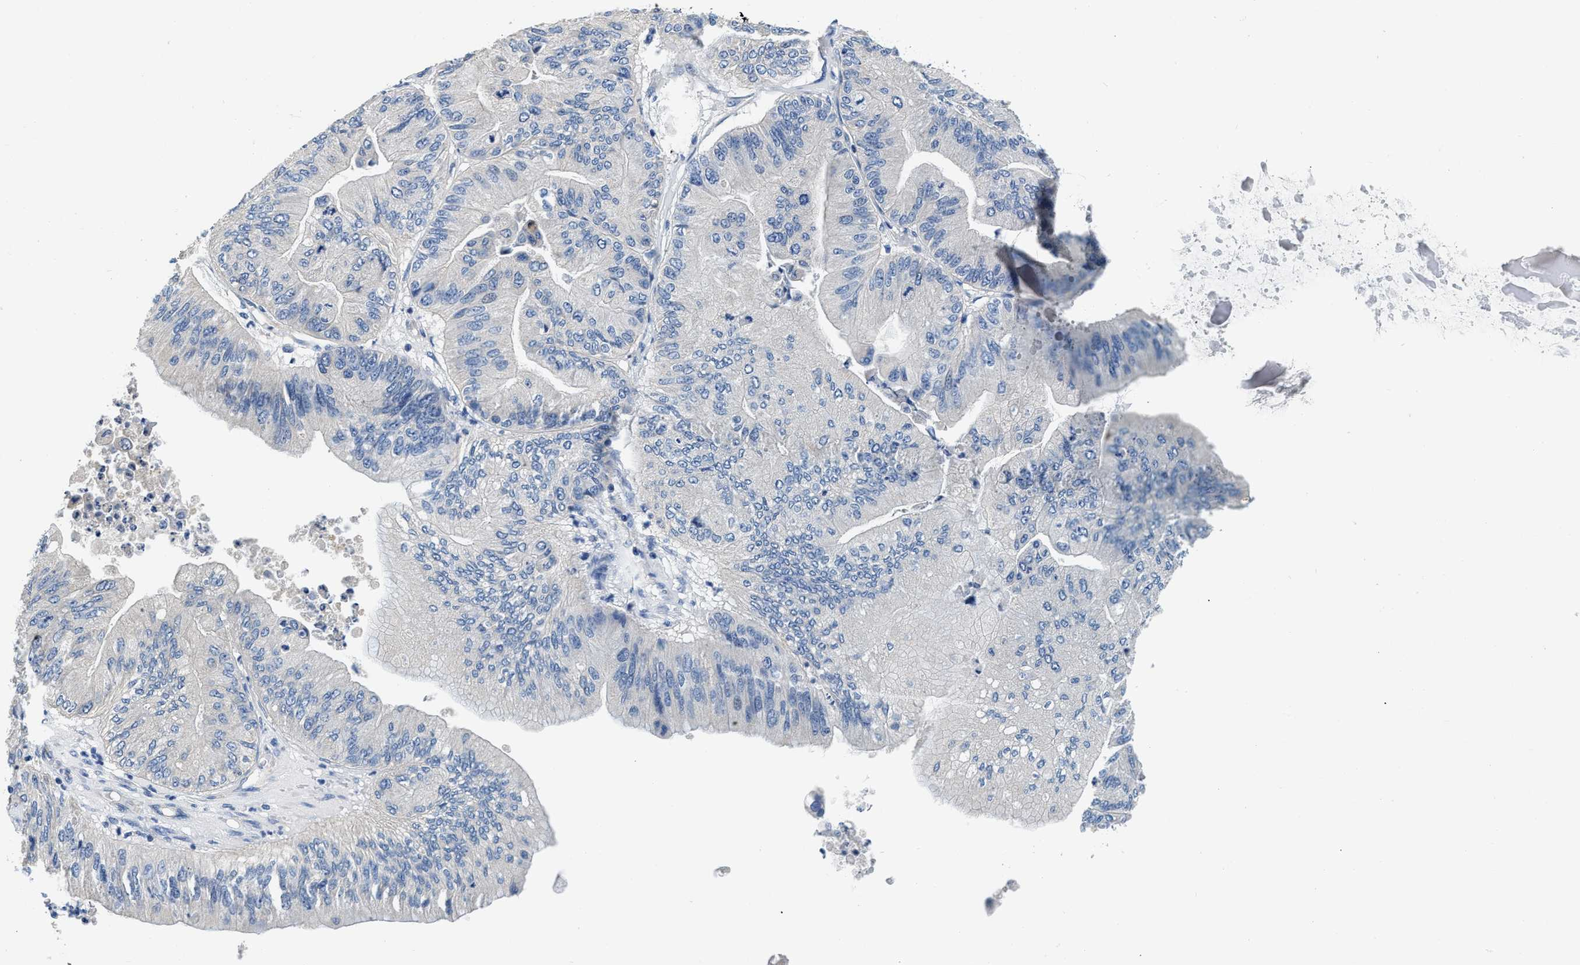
{"staining": {"intensity": "negative", "quantity": "none", "location": "none"}, "tissue": "ovarian cancer", "cell_type": "Tumor cells", "image_type": "cancer", "snomed": [{"axis": "morphology", "description": "Cystadenocarcinoma, mucinous, NOS"}, {"axis": "topography", "description": "Ovary"}], "caption": "Human ovarian mucinous cystadenocarcinoma stained for a protein using immunohistochemistry demonstrates no expression in tumor cells.", "gene": "CSDE1", "patient": {"sex": "female", "age": 61}}